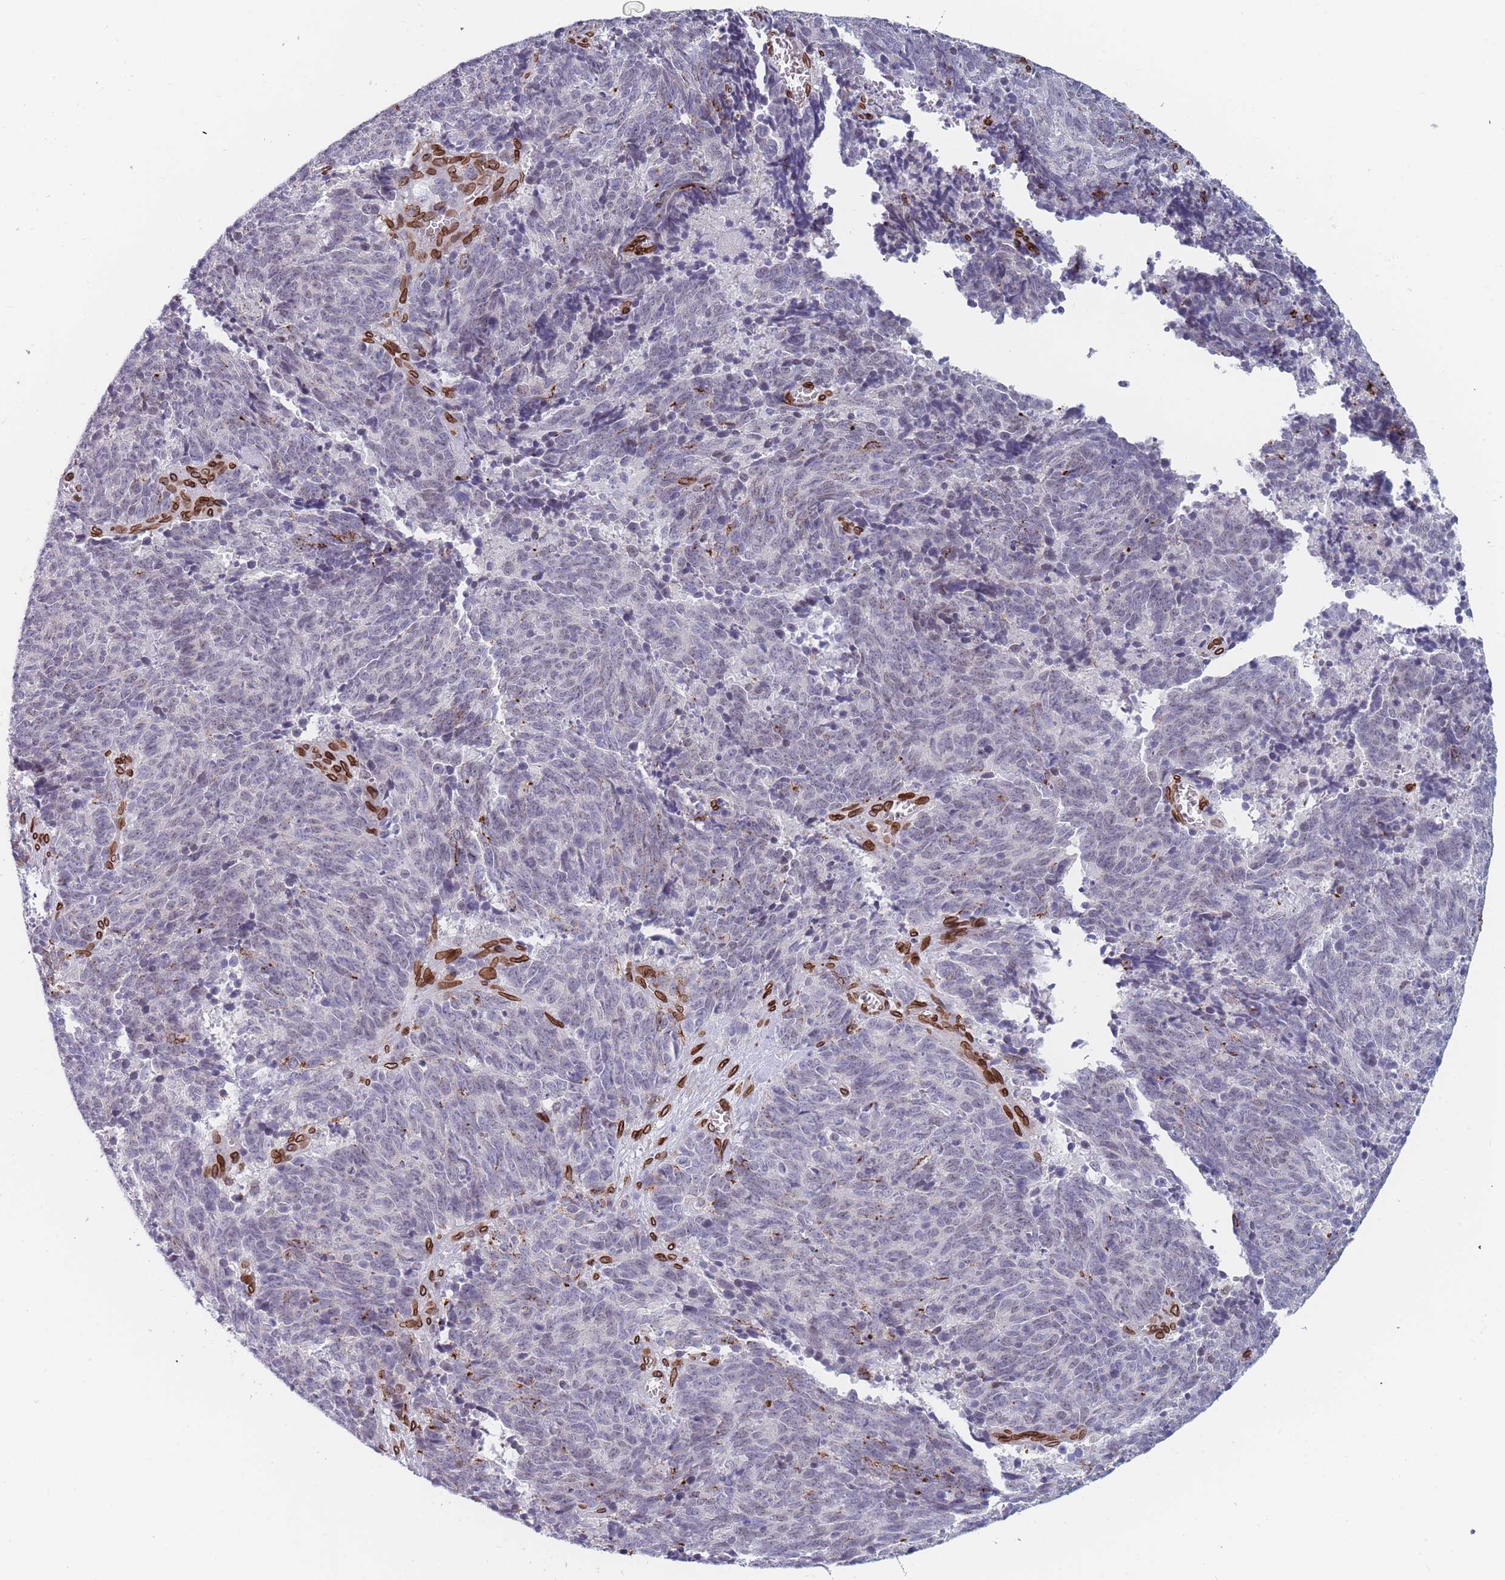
{"staining": {"intensity": "negative", "quantity": "none", "location": "none"}, "tissue": "cervical cancer", "cell_type": "Tumor cells", "image_type": "cancer", "snomed": [{"axis": "morphology", "description": "Squamous cell carcinoma, NOS"}, {"axis": "topography", "description": "Cervix"}], "caption": "This is an immunohistochemistry histopathology image of squamous cell carcinoma (cervical). There is no positivity in tumor cells.", "gene": "ZBTB1", "patient": {"sex": "female", "age": 29}}